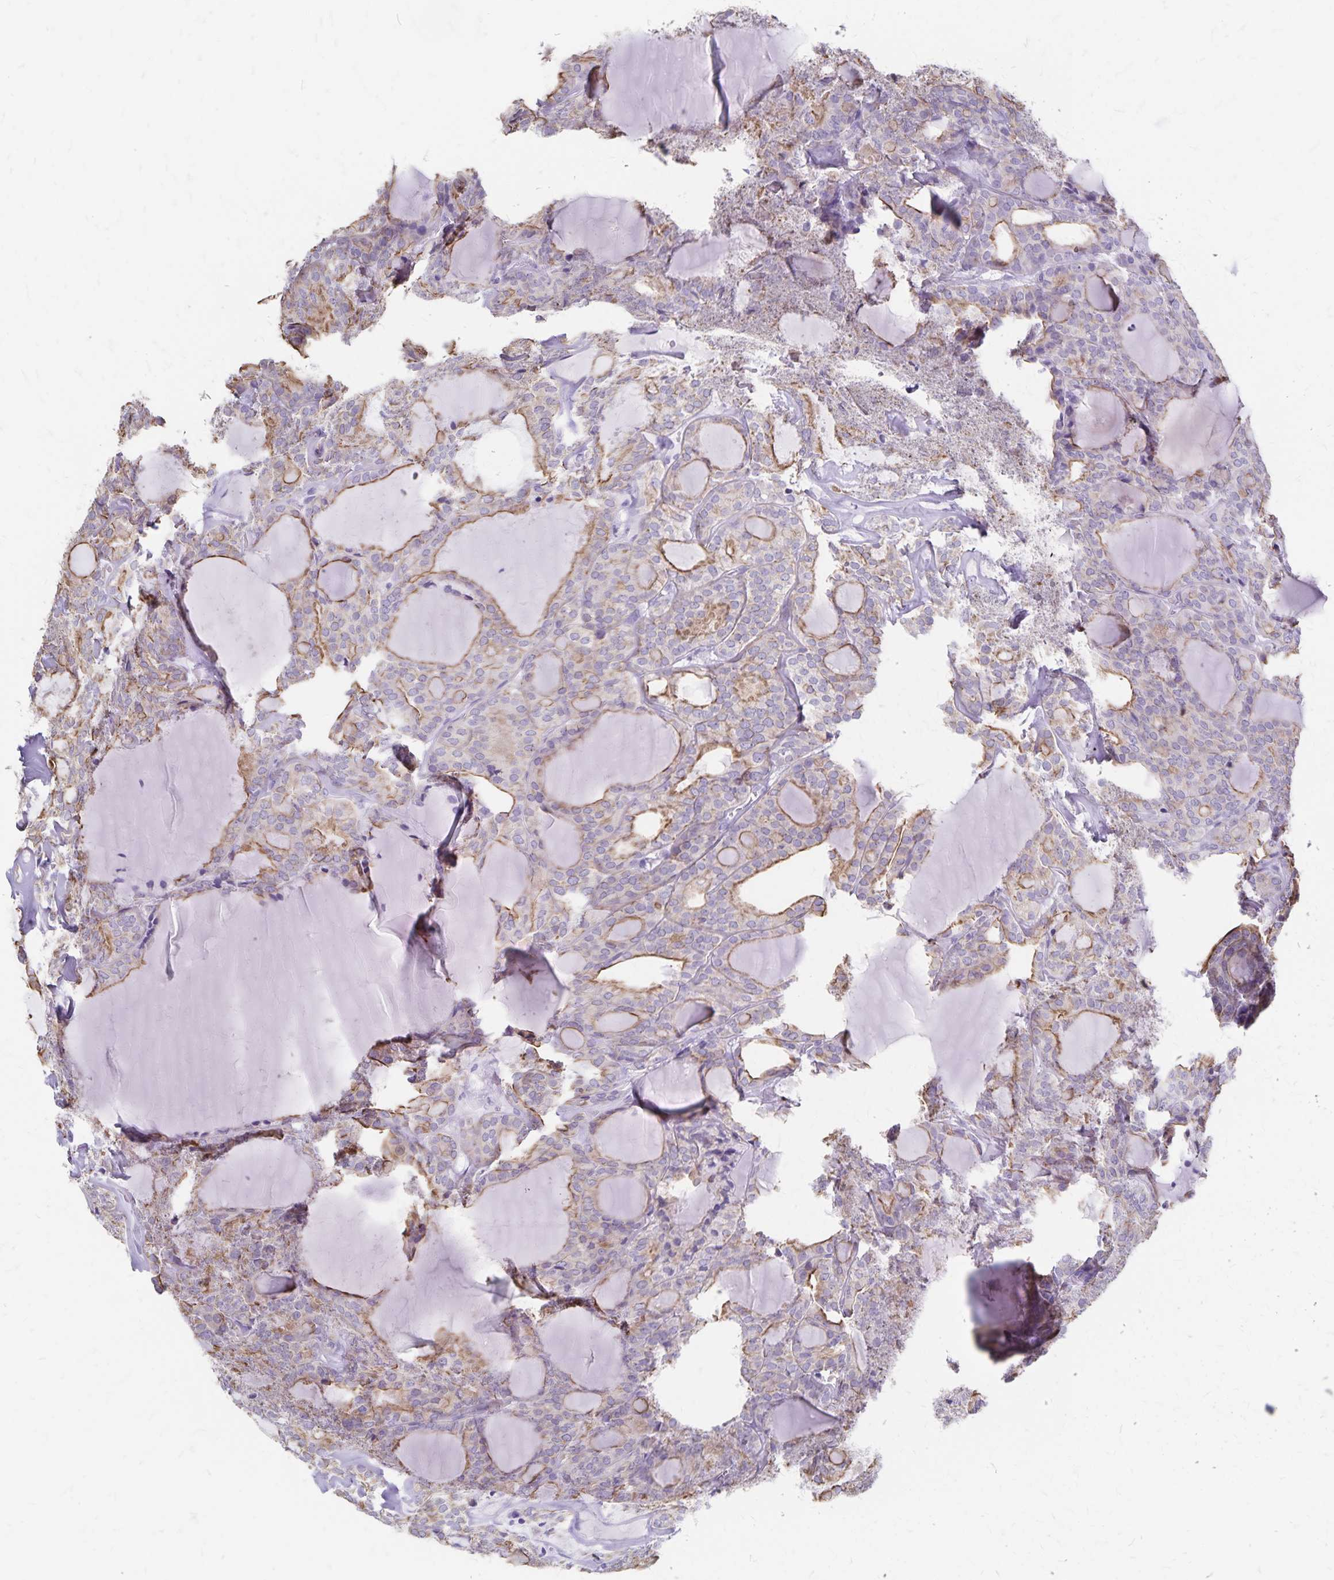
{"staining": {"intensity": "moderate", "quantity": "<25%", "location": "cytoplasmic/membranous"}, "tissue": "thyroid cancer", "cell_type": "Tumor cells", "image_type": "cancer", "snomed": [{"axis": "morphology", "description": "Follicular adenoma carcinoma, NOS"}, {"axis": "topography", "description": "Thyroid gland"}], "caption": "Immunohistochemical staining of human thyroid cancer (follicular adenoma carcinoma) exhibits moderate cytoplasmic/membranous protein positivity in about <25% of tumor cells.", "gene": "GPBAR1", "patient": {"sex": "male", "age": 74}}